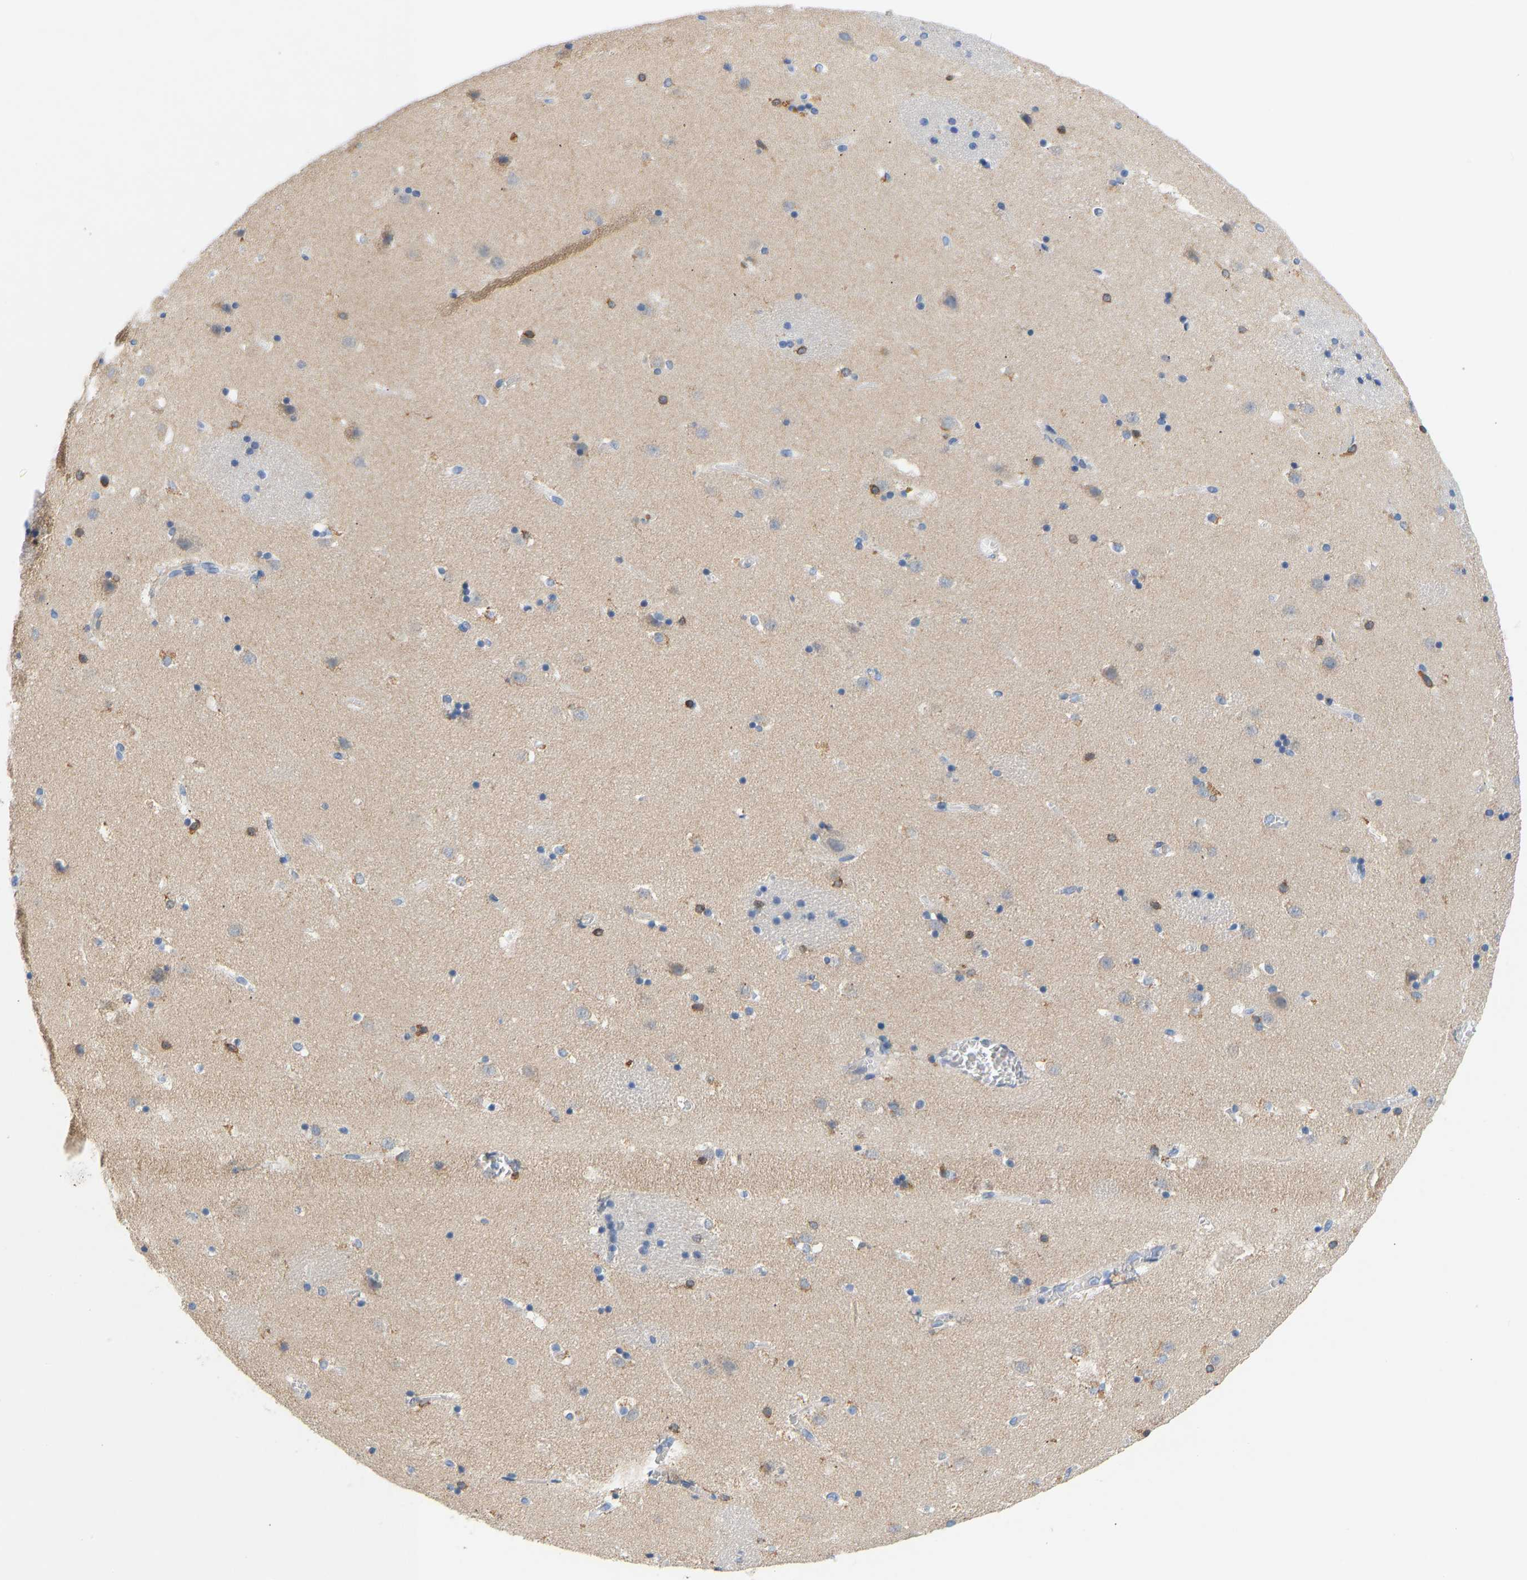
{"staining": {"intensity": "weak", "quantity": "<25%", "location": "cytoplasmic/membranous"}, "tissue": "caudate", "cell_type": "Glial cells", "image_type": "normal", "snomed": [{"axis": "morphology", "description": "Normal tissue, NOS"}, {"axis": "topography", "description": "Lateral ventricle wall"}], "caption": "This is a photomicrograph of immunohistochemistry staining of benign caudate, which shows no expression in glial cells. (Brightfield microscopy of DAB (3,3'-diaminobenzidine) IHC at high magnification).", "gene": "EVL", "patient": {"sex": "male", "age": 45}}